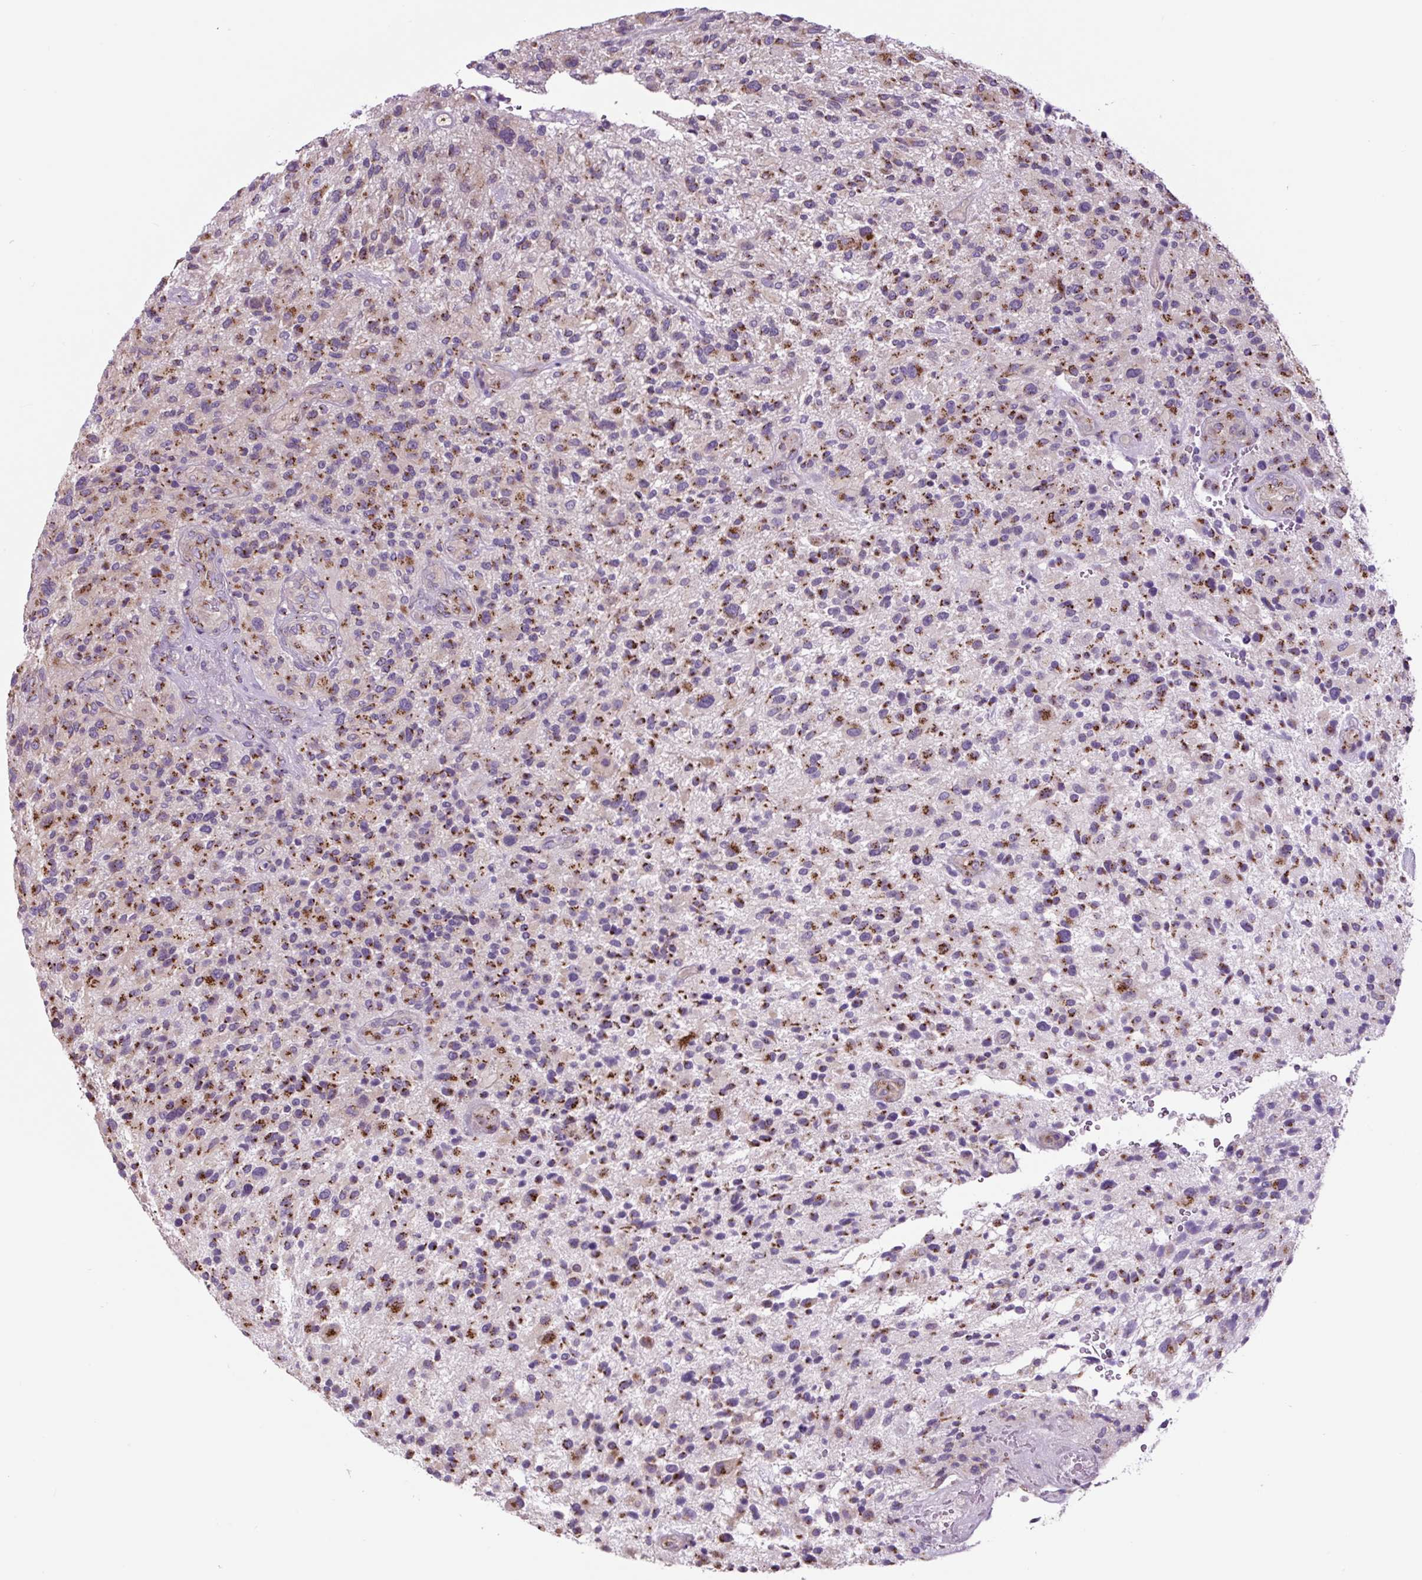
{"staining": {"intensity": "moderate", "quantity": "25%-75%", "location": "cytoplasmic/membranous"}, "tissue": "glioma", "cell_type": "Tumor cells", "image_type": "cancer", "snomed": [{"axis": "morphology", "description": "Glioma, malignant, High grade"}, {"axis": "topography", "description": "Brain"}], "caption": "Moderate cytoplasmic/membranous positivity for a protein is identified in approximately 25%-75% of tumor cells of glioma using immunohistochemistry (IHC).", "gene": "GORASP1", "patient": {"sex": "male", "age": 47}}